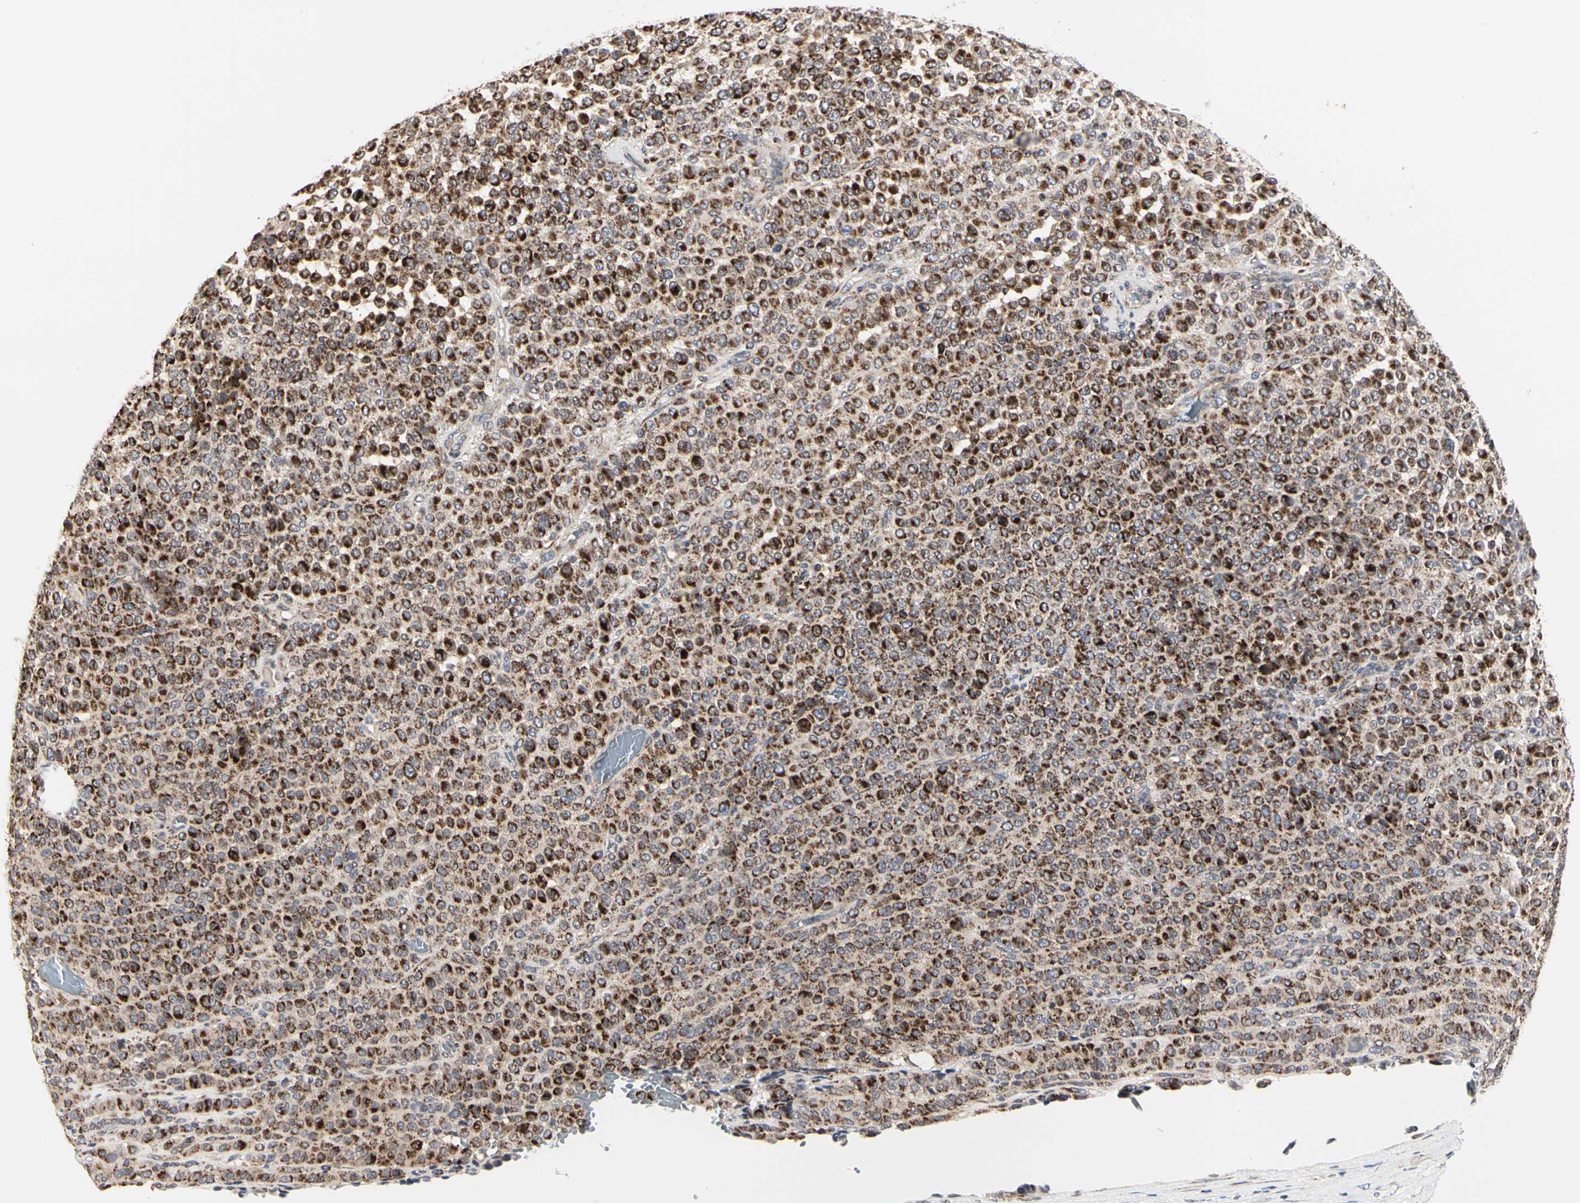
{"staining": {"intensity": "strong", "quantity": ">75%", "location": "cytoplasmic/membranous"}, "tissue": "melanoma", "cell_type": "Tumor cells", "image_type": "cancer", "snomed": [{"axis": "morphology", "description": "Malignant melanoma, Metastatic site"}, {"axis": "topography", "description": "Pancreas"}], "caption": "Immunohistochemistry (IHC) photomicrograph of malignant melanoma (metastatic site) stained for a protein (brown), which demonstrates high levels of strong cytoplasmic/membranous expression in about >75% of tumor cells.", "gene": "TSKU", "patient": {"sex": "female", "age": 30}}